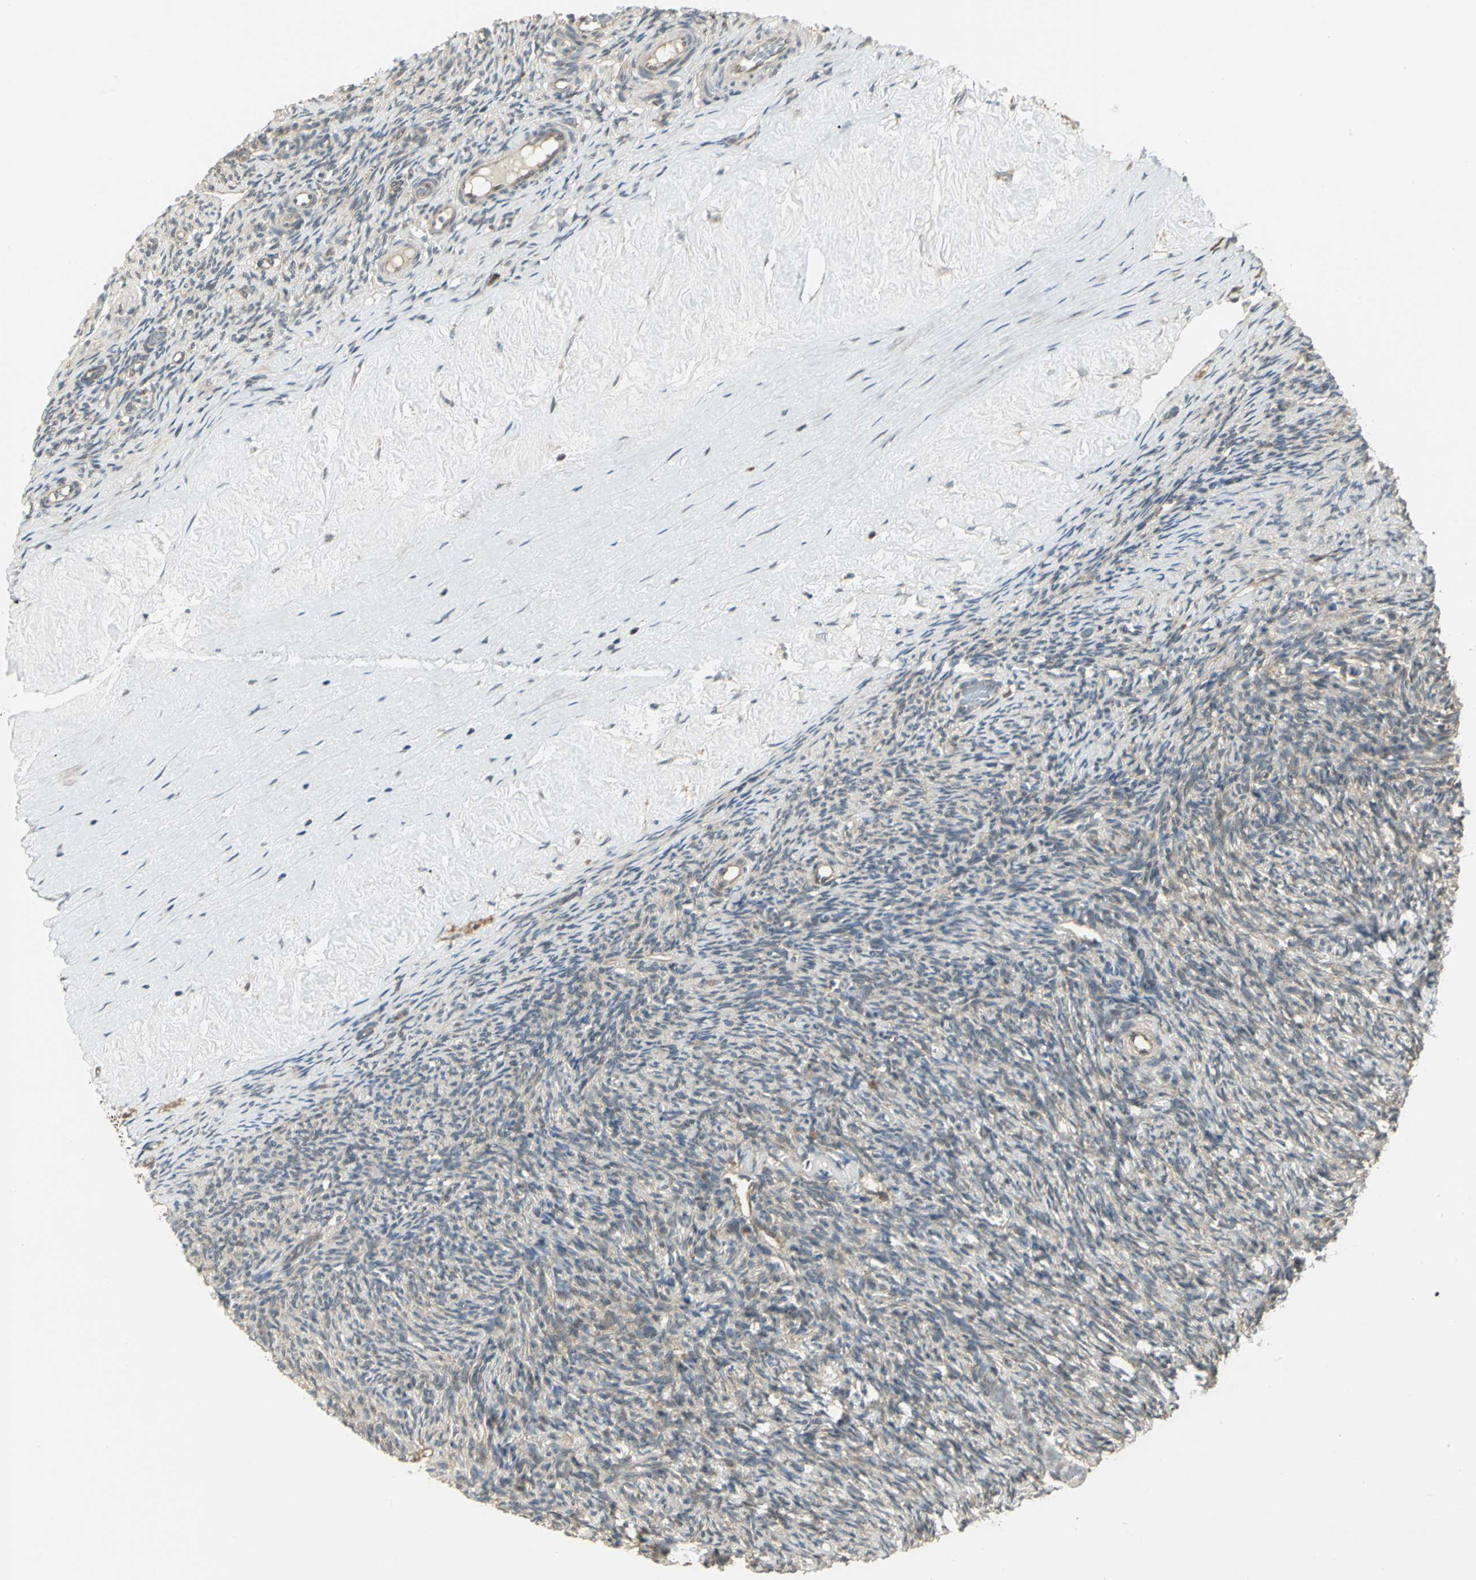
{"staining": {"intensity": "weak", "quantity": "25%-75%", "location": "cytoplasmic/membranous"}, "tissue": "ovary", "cell_type": "Ovarian stroma cells", "image_type": "normal", "snomed": [{"axis": "morphology", "description": "Normal tissue, NOS"}, {"axis": "topography", "description": "Ovary"}], "caption": "Immunohistochemical staining of normal human ovary demonstrates low levels of weak cytoplasmic/membranous staining in about 25%-75% of ovarian stroma cells.", "gene": "PSMC4", "patient": {"sex": "female", "age": 60}}